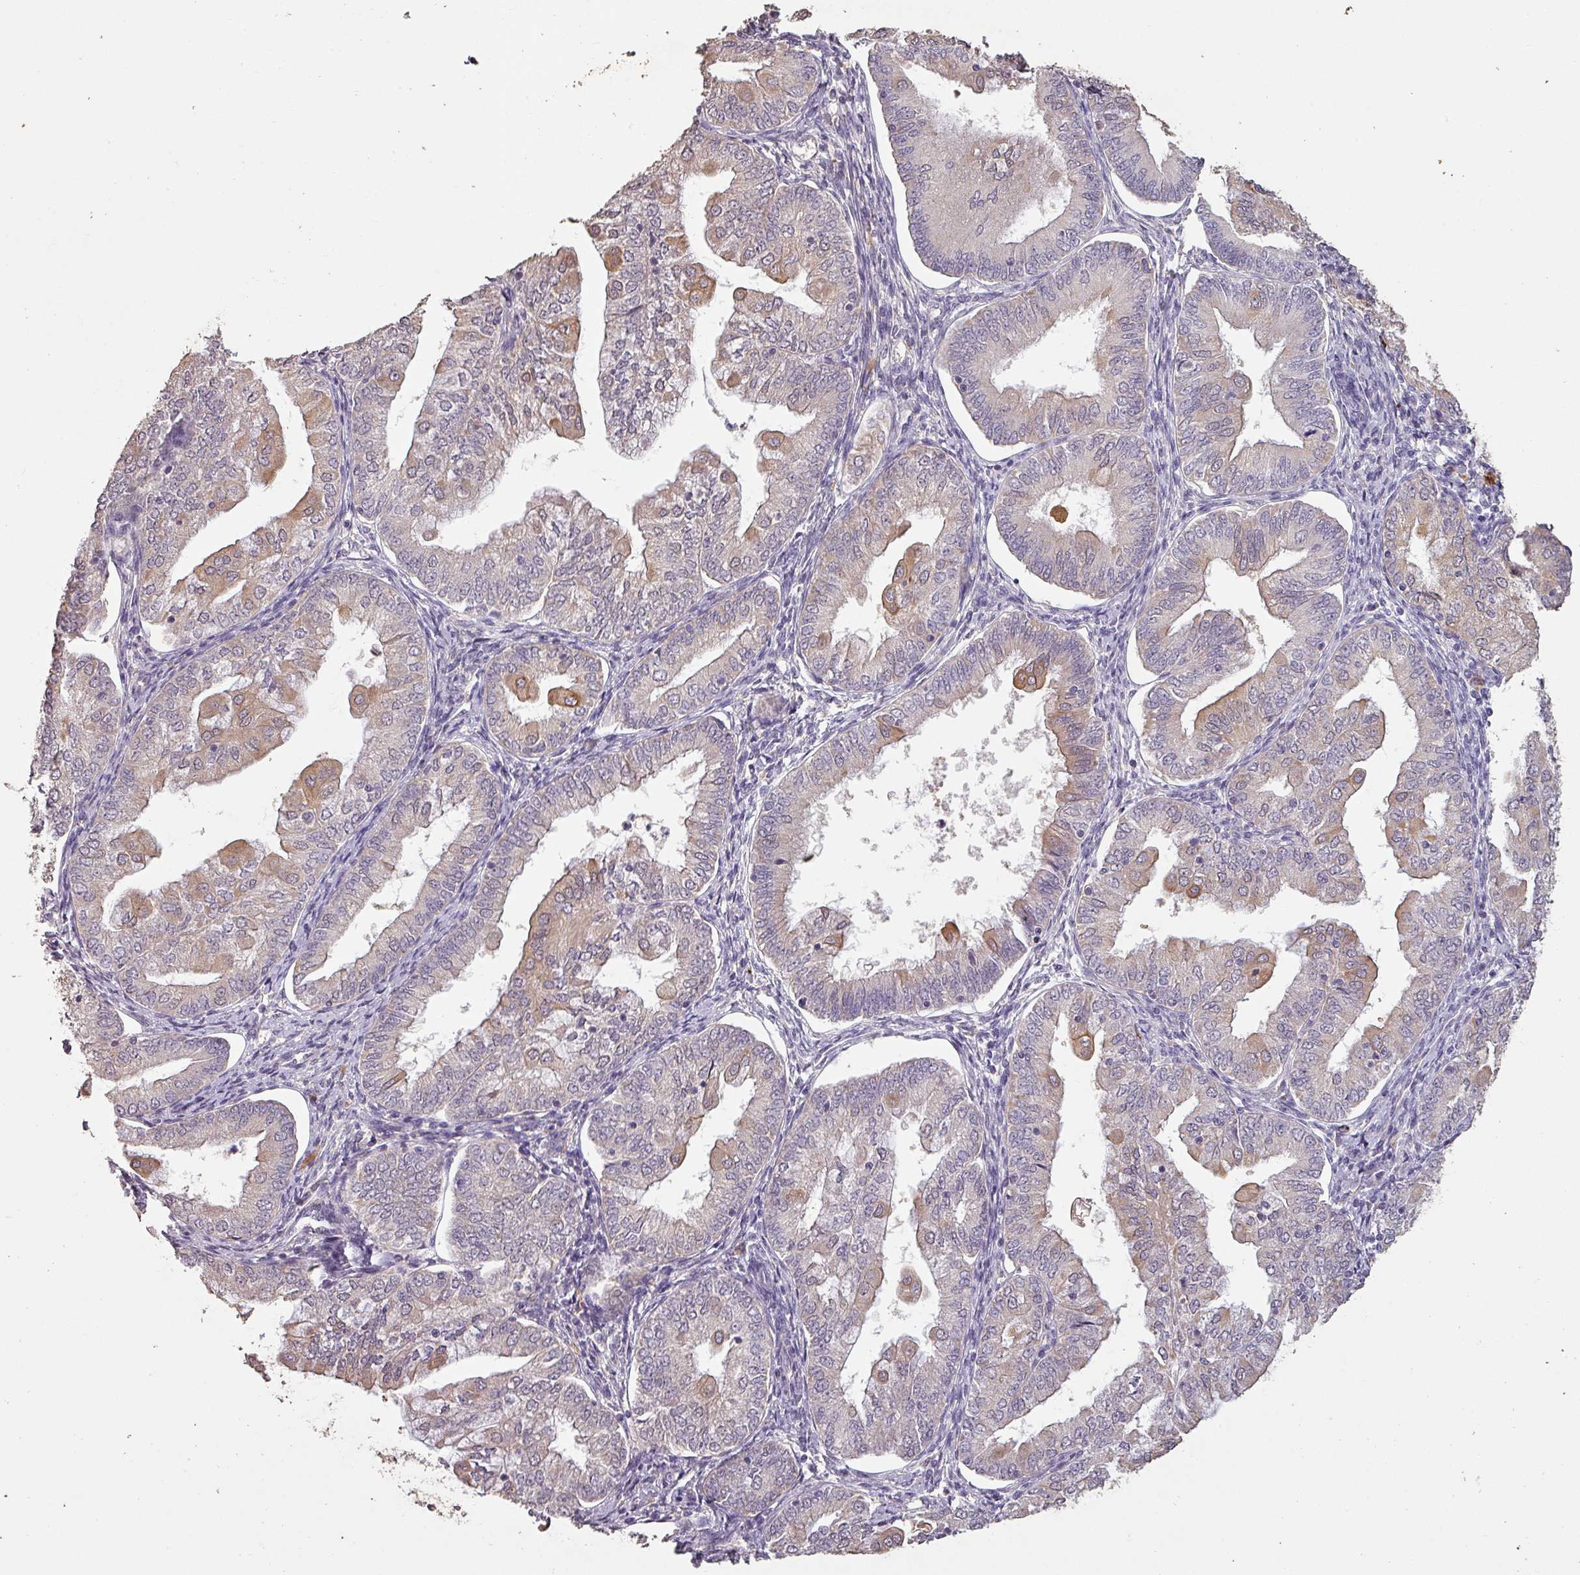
{"staining": {"intensity": "moderate", "quantity": "<25%", "location": "cytoplasmic/membranous"}, "tissue": "endometrial cancer", "cell_type": "Tumor cells", "image_type": "cancer", "snomed": [{"axis": "morphology", "description": "Adenocarcinoma, NOS"}, {"axis": "topography", "description": "Endometrium"}], "caption": "The histopathology image reveals immunohistochemical staining of endometrial cancer. There is moderate cytoplasmic/membranous expression is seen in approximately <25% of tumor cells. The staining was performed using DAB (3,3'-diaminobenzidine), with brown indicating positive protein expression. Nuclei are stained blue with hematoxylin.", "gene": "LYPLA1", "patient": {"sex": "female", "age": 55}}